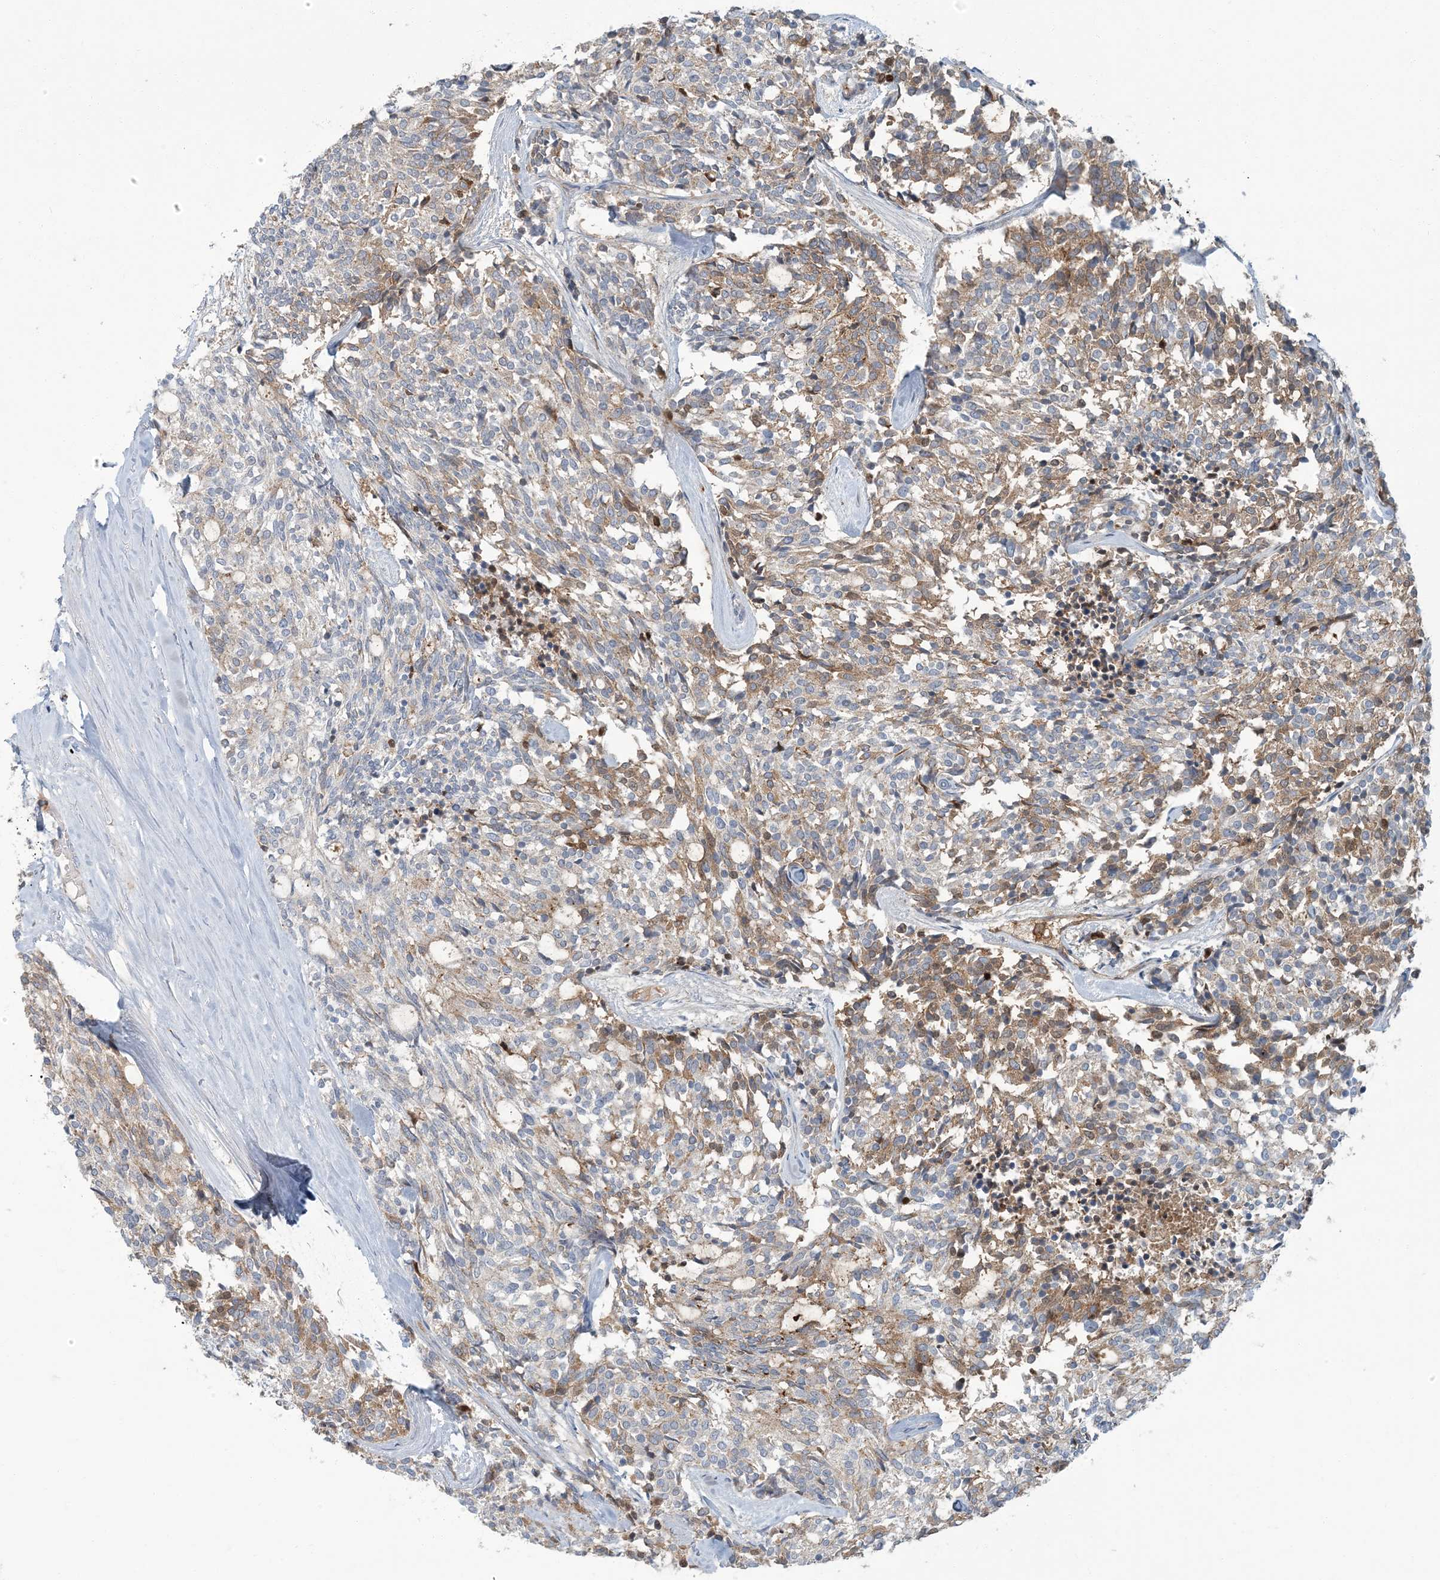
{"staining": {"intensity": "moderate", "quantity": "25%-75%", "location": "cytoplasmic/membranous,nuclear"}, "tissue": "carcinoid", "cell_type": "Tumor cells", "image_type": "cancer", "snomed": [{"axis": "morphology", "description": "Carcinoid, malignant, NOS"}, {"axis": "topography", "description": "Pancreas"}], "caption": "IHC of carcinoid (malignant) demonstrates medium levels of moderate cytoplasmic/membranous and nuclear staining in approximately 25%-75% of tumor cells. Using DAB (brown) and hematoxylin (blue) stains, captured at high magnification using brightfield microscopy.", "gene": "EPHA4", "patient": {"sex": "female", "age": 54}}